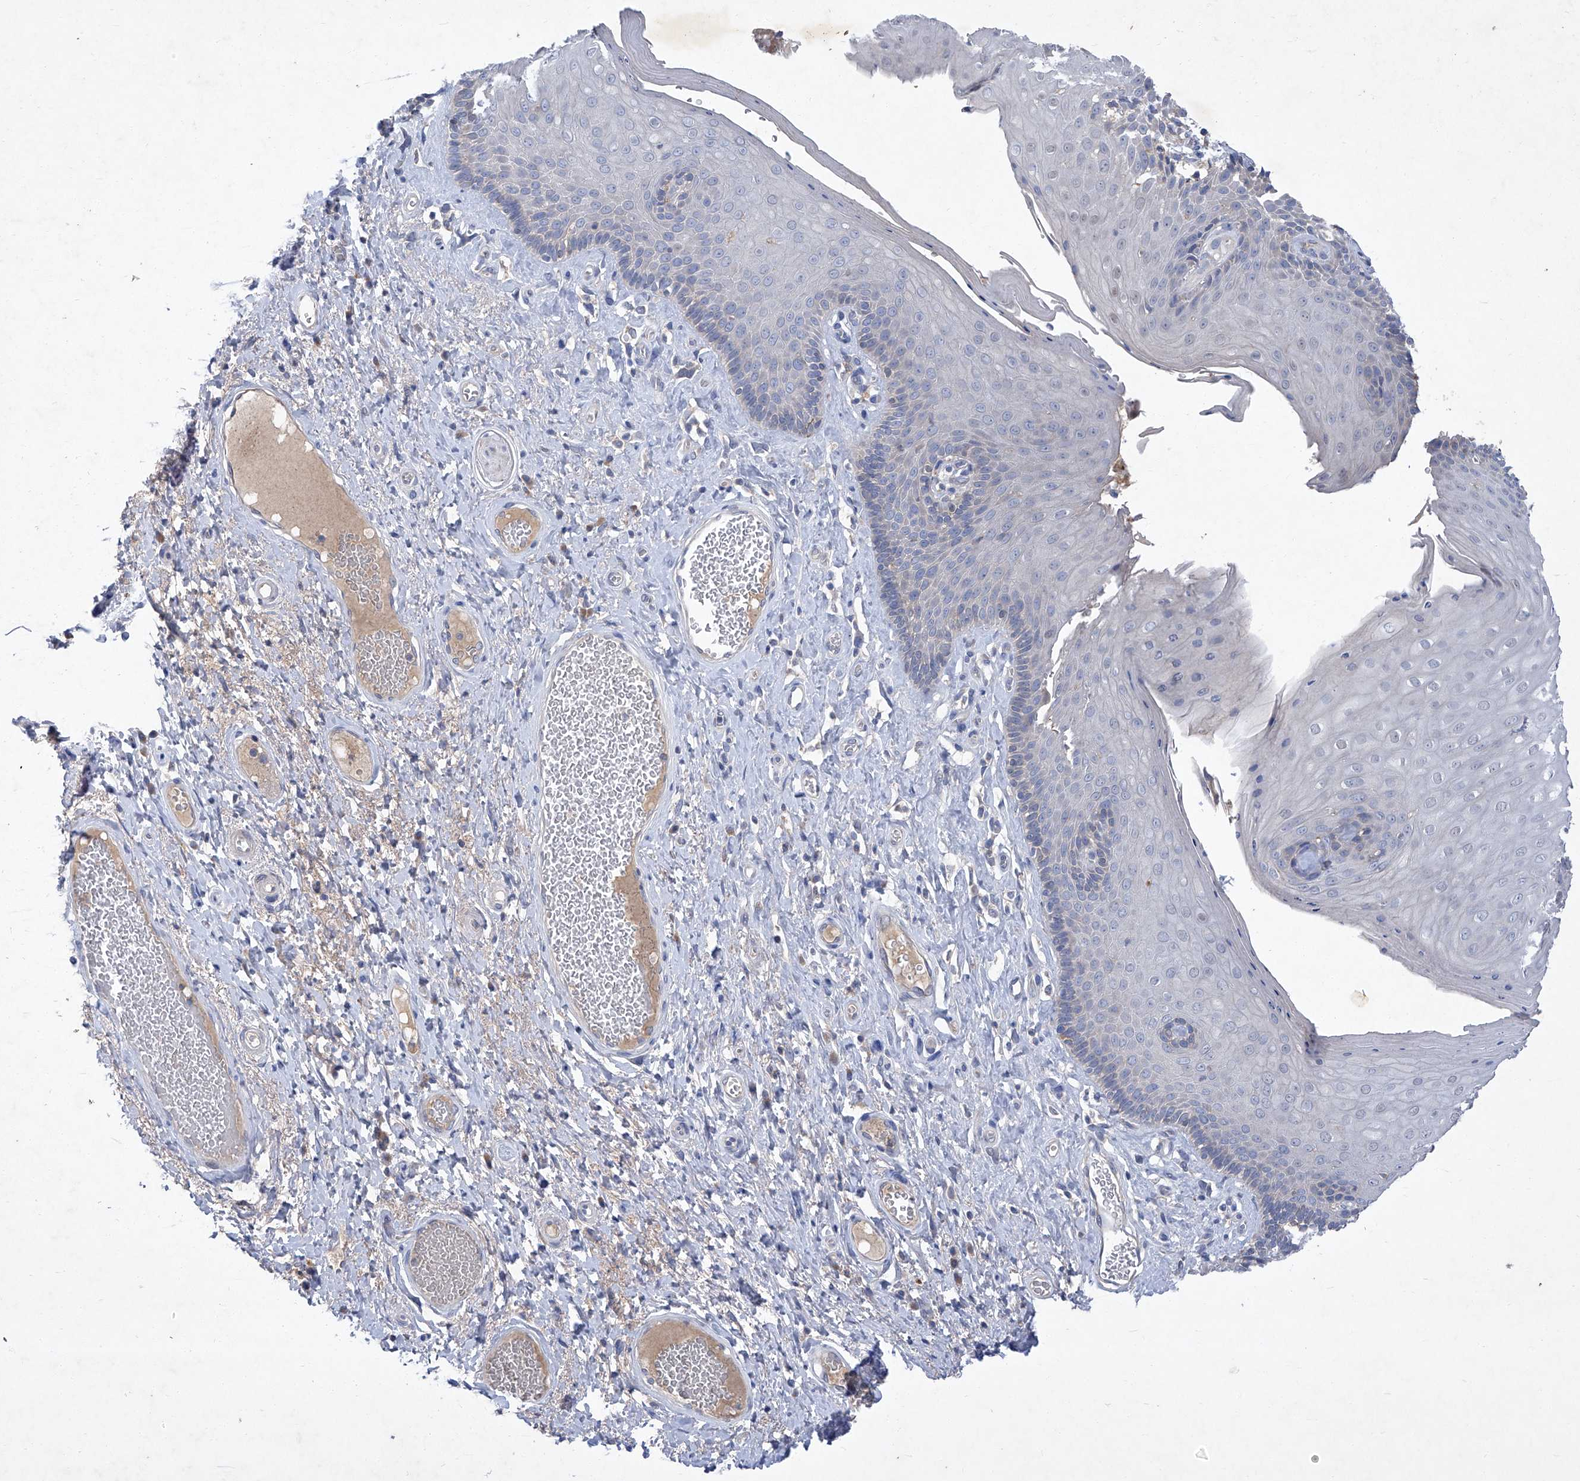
{"staining": {"intensity": "negative", "quantity": "none", "location": "none"}, "tissue": "skin", "cell_type": "Epidermal cells", "image_type": "normal", "snomed": [{"axis": "morphology", "description": "Normal tissue, NOS"}, {"axis": "topography", "description": "Anal"}], "caption": "Histopathology image shows no significant protein expression in epidermal cells of unremarkable skin. (DAB (3,3'-diaminobenzidine) immunohistochemistry (IHC) with hematoxylin counter stain).", "gene": "SBK2", "patient": {"sex": "male", "age": 69}}